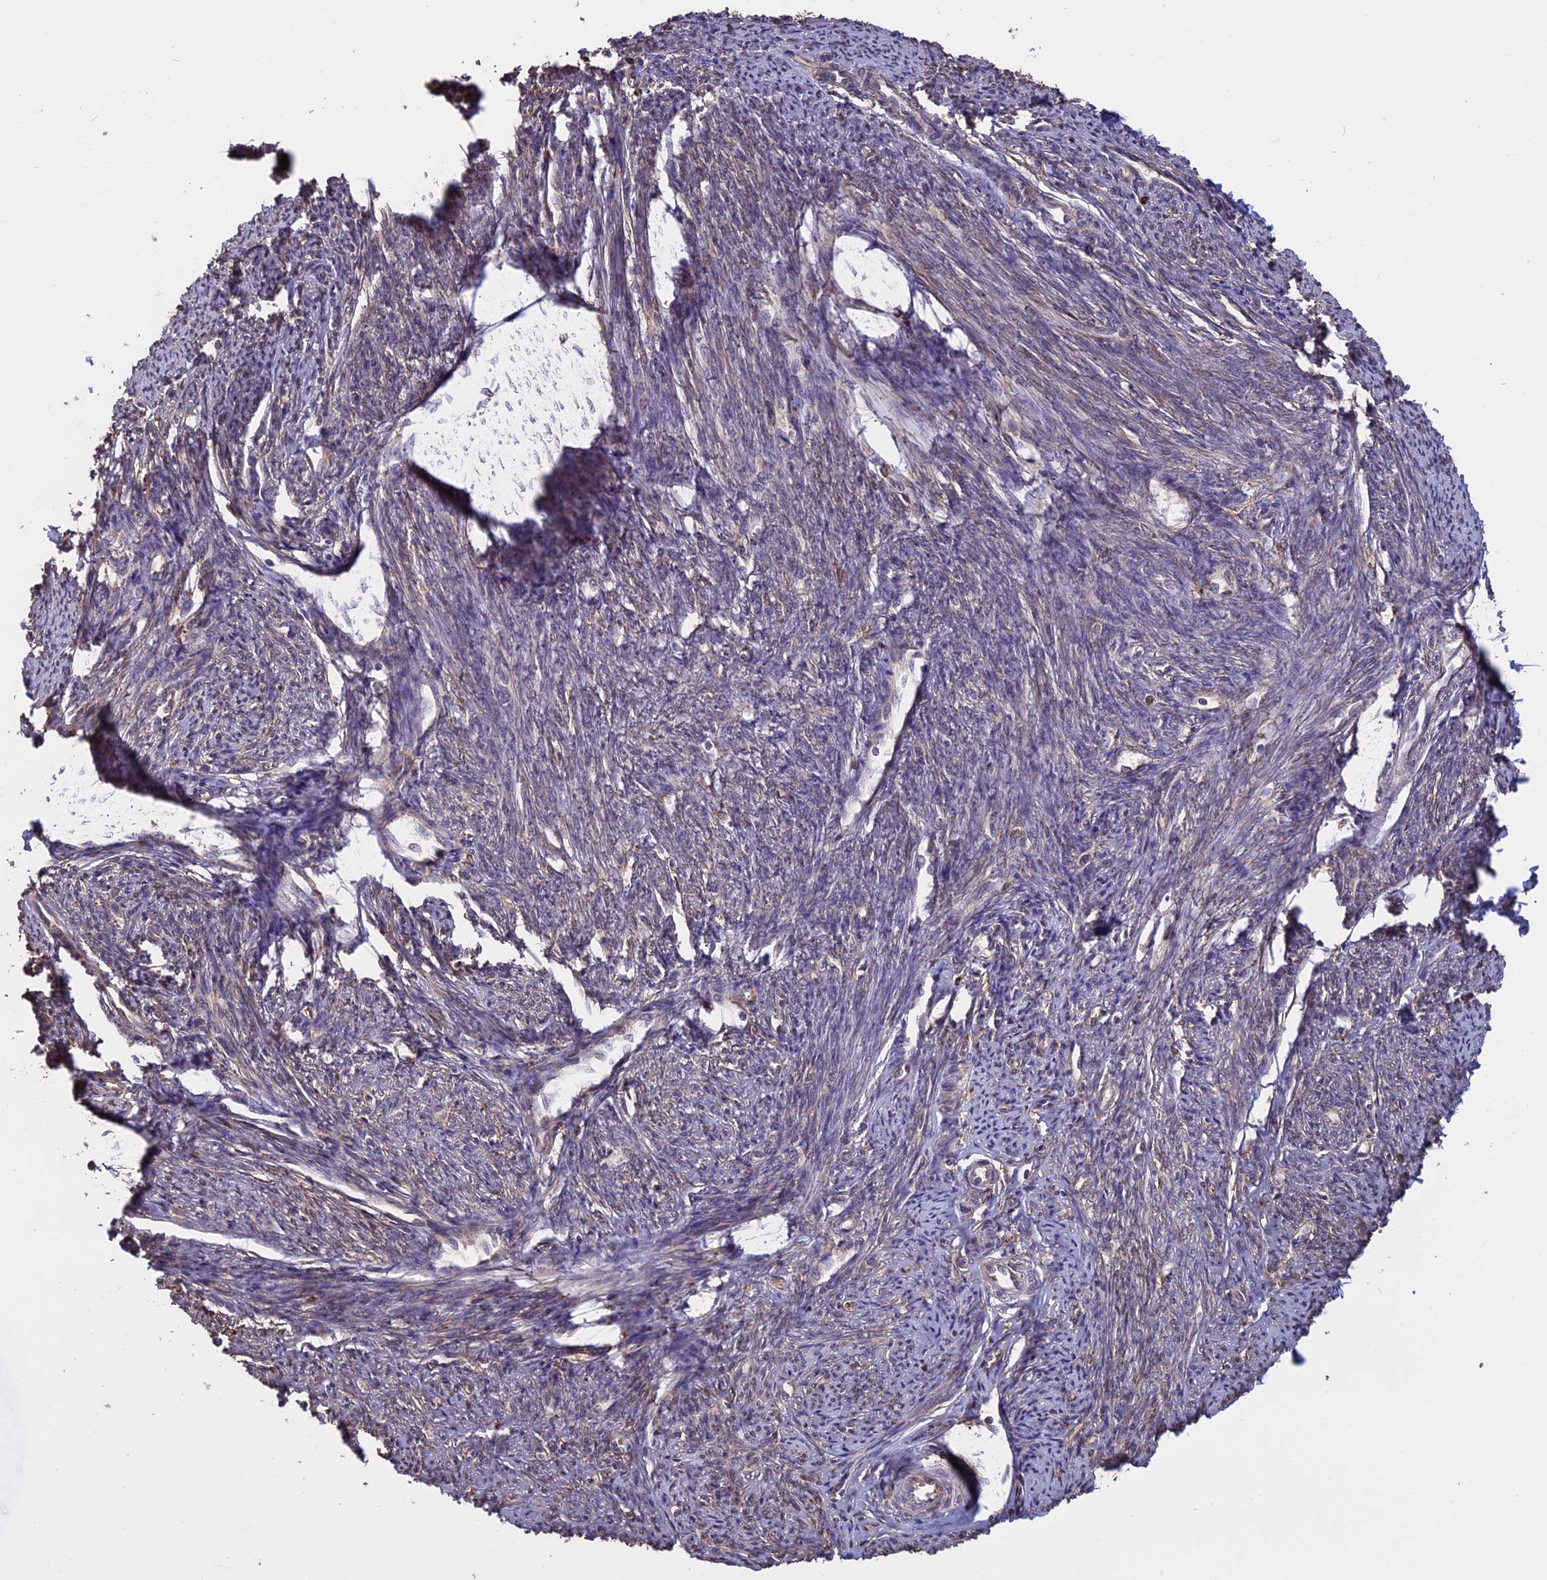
{"staining": {"intensity": "moderate", "quantity": "25%-75%", "location": "cytoplasmic/membranous"}, "tissue": "smooth muscle", "cell_type": "Smooth muscle cells", "image_type": "normal", "snomed": [{"axis": "morphology", "description": "Normal tissue, NOS"}, {"axis": "topography", "description": "Smooth muscle"}, {"axis": "topography", "description": "Uterus"}], "caption": "Moderate cytoplasmic/membranous positivity is seen in about 25%-75% of smooth muscle cells in unremarkable smooth muscle. The protein of interest is shown in brown color, while the nuclei are stained blue.", "gene": "VWA3A", "patient": {"sex": "female", "age": 59}}